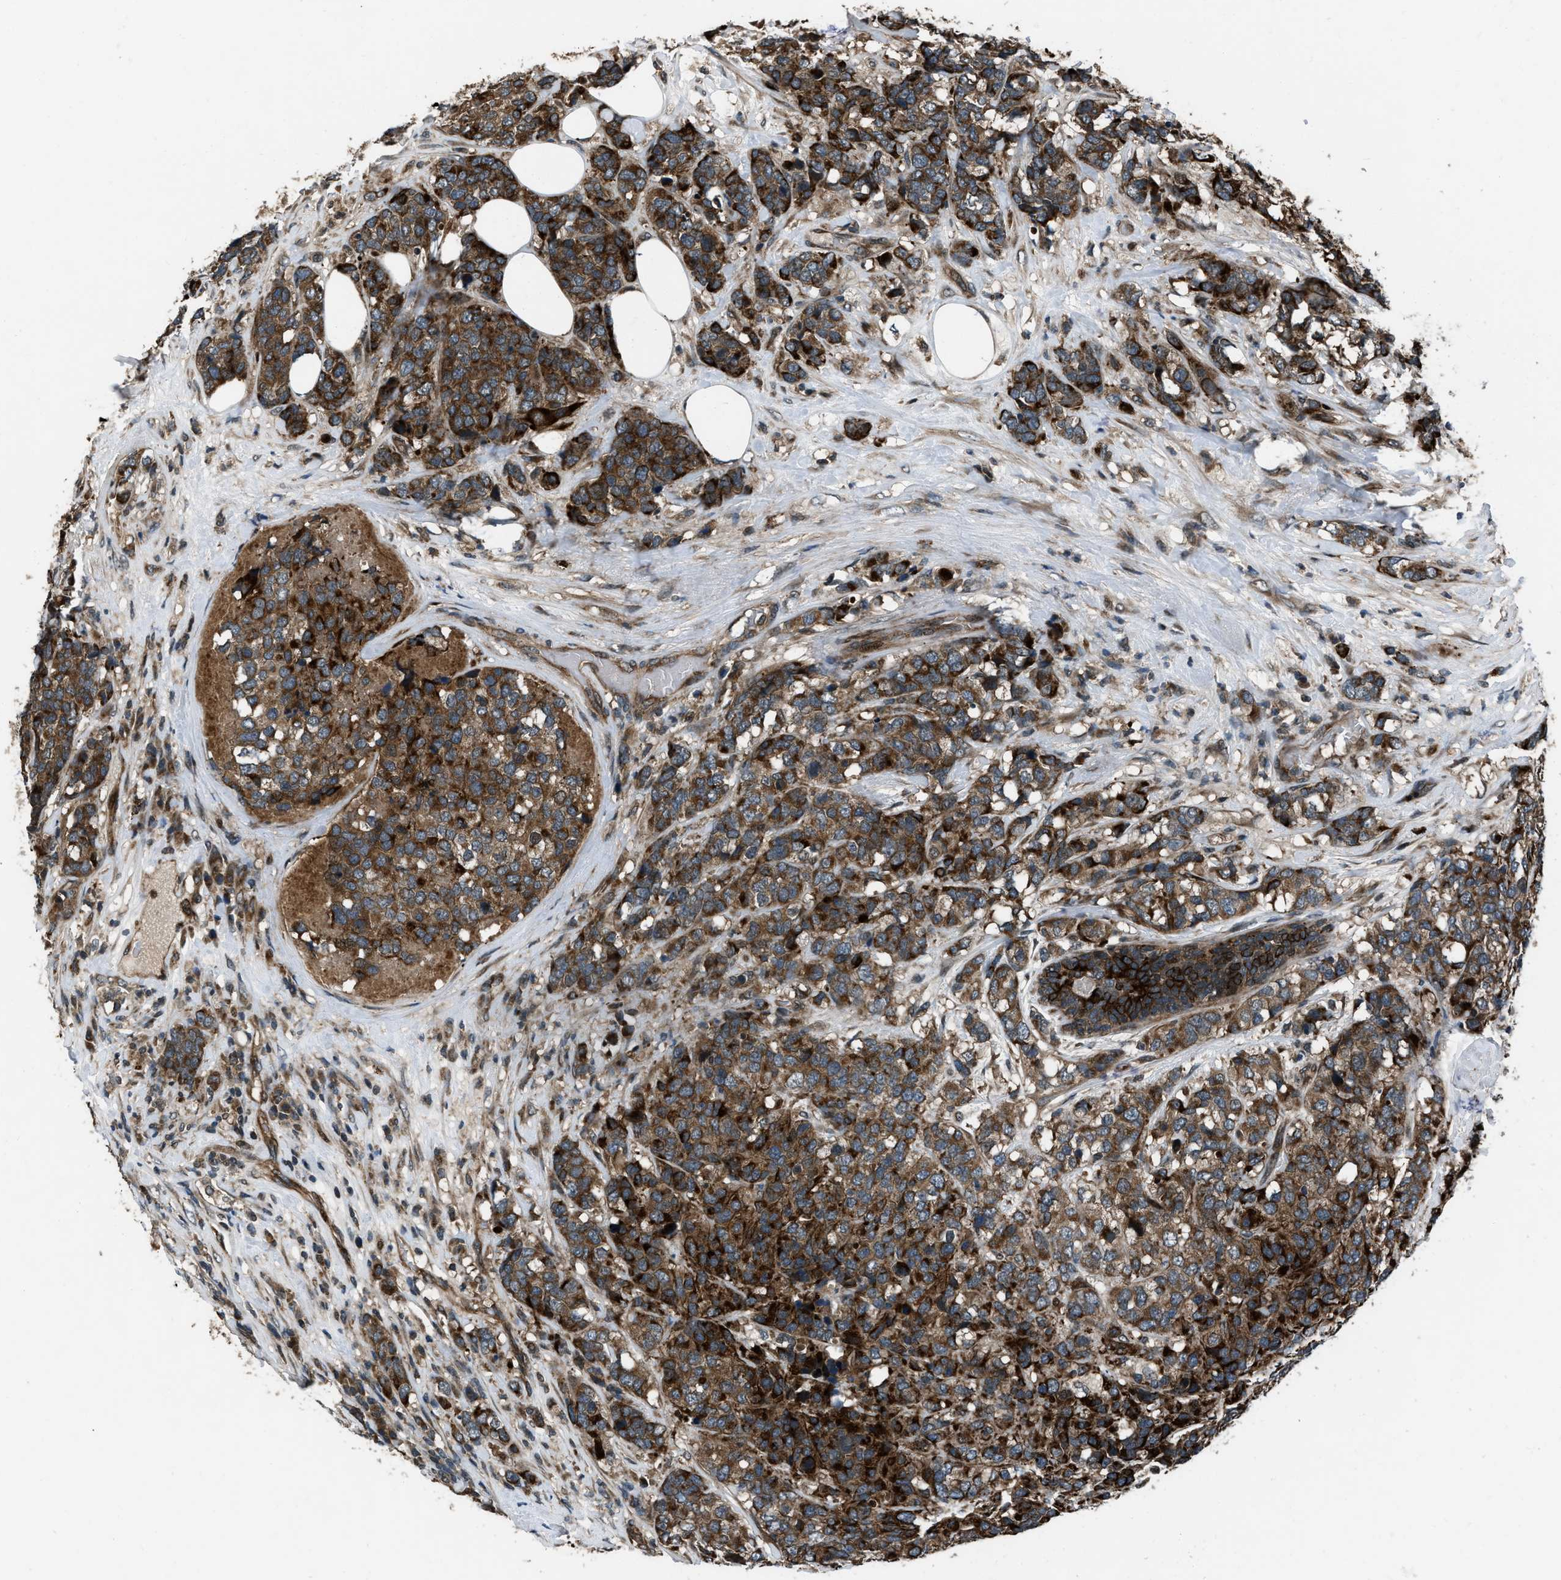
{"staining": {"intensity": "strong", "quantity": ">75%", "location": "cytoplasmic/membranous"}, "tissue": "breast cancer", "cell_type": "Tumor cells", "image_type": "cancer", "snomed": [{"axis": "morphology", "description": "Lobular carcinoma"}, {"axis": "topography", "description": "Breast"}], "caption": "The photomicrograph reveals immunohistochemical staining of lobular carcinoma (breast). There is strong cytoplasmic/membranous staining is seen in about >75% of tumor cells.", "gene": "IRAK4", "patient": {"sex": "female", "age": 59}}